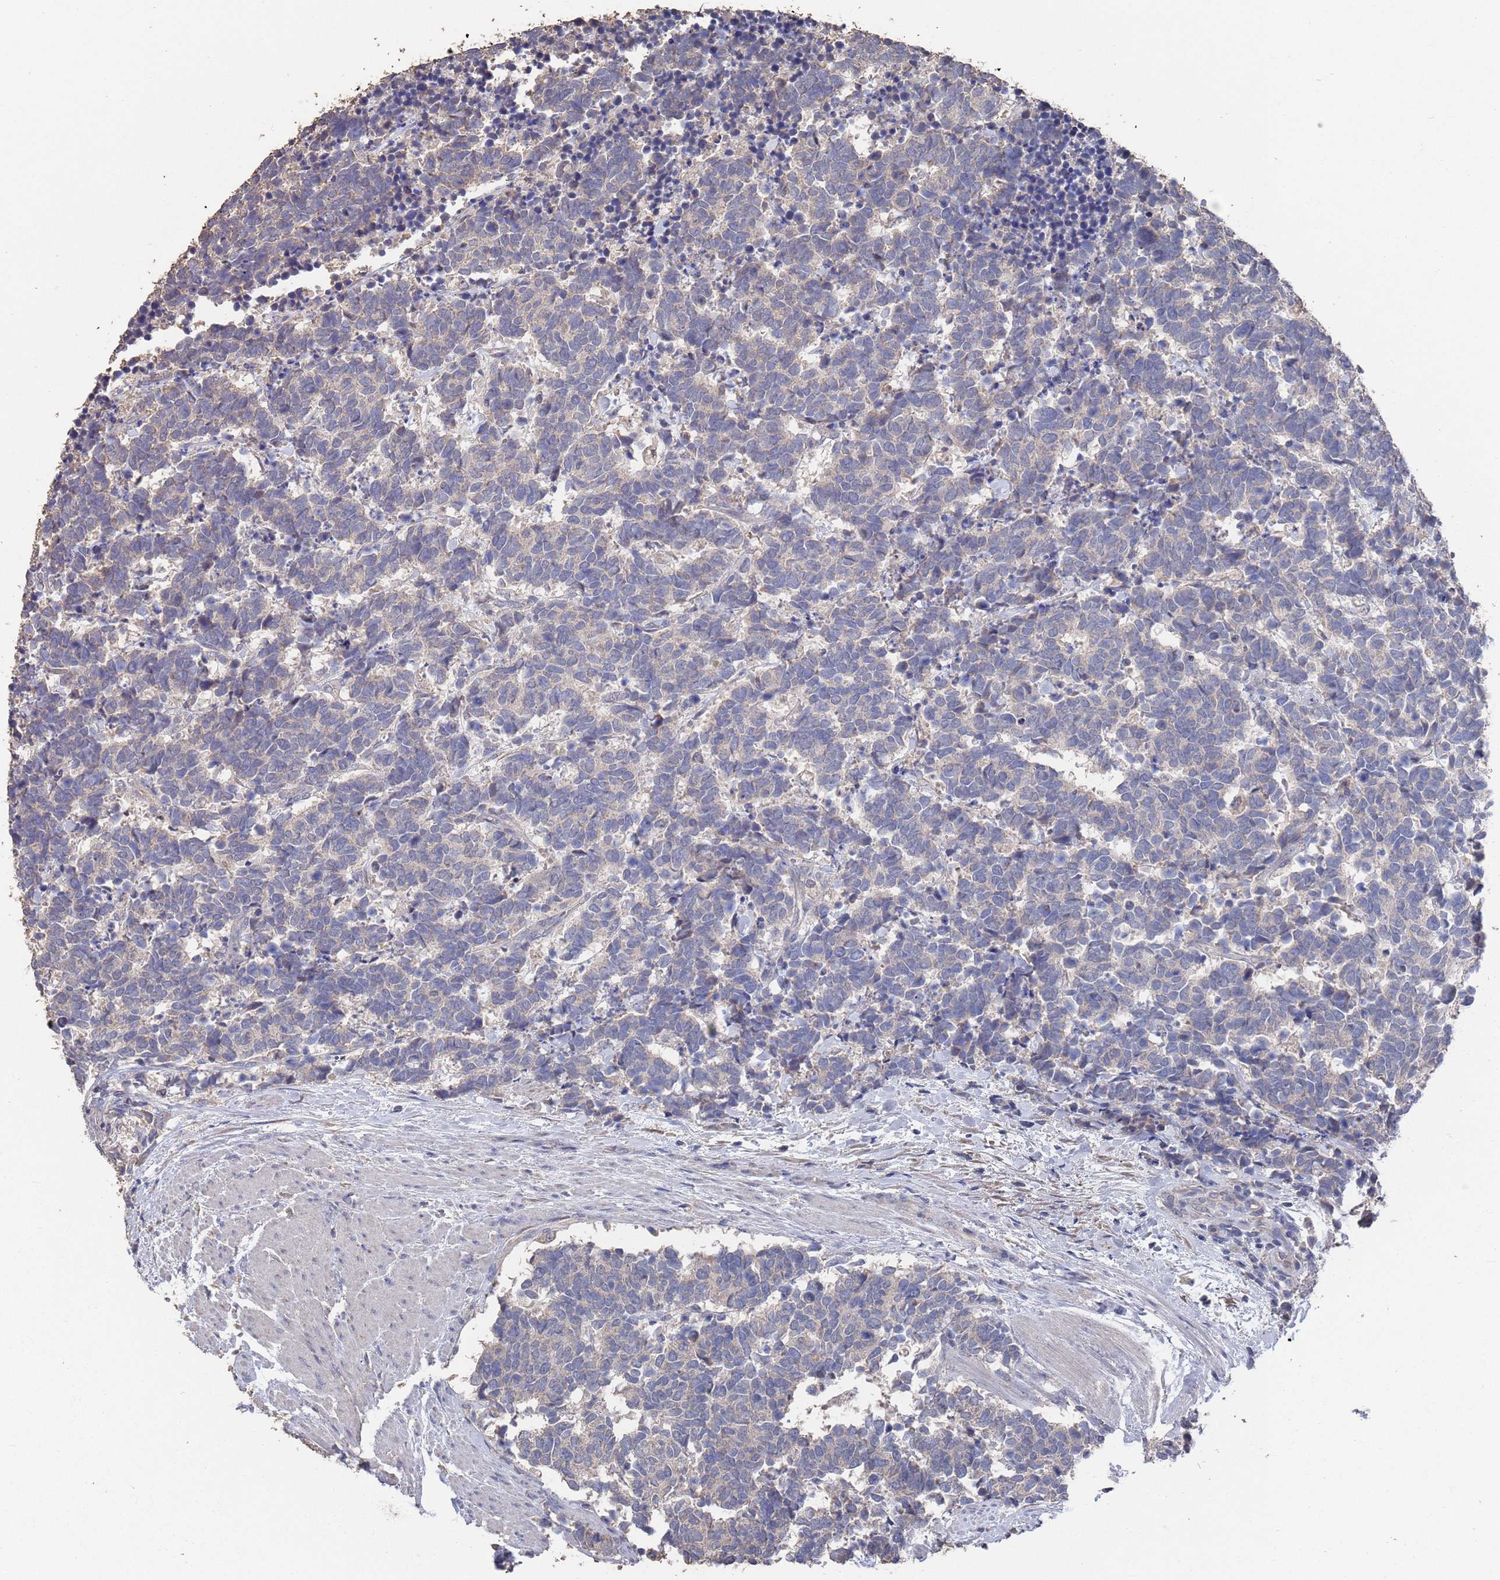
{"staining": {"intensity": "negative", "quantity": "none", "location": "none"}, "tissue": "carcinoid", "cell_type": "Tumor cells", "image_type": "cancer", "snomed": [{"axis": "morphology", "description": "Carcinoma, NOS"}, {"axis": "morphology", "description": "Carcinoid, malignant, NOS"}, {"axis": "topography", "description": "Prostate"}], "caption": "Tumor cells are negative for protein expression in human carcinoid (malignant).", "gene": "BTBD18", "patient": {"sex": "male", "age": 57}}